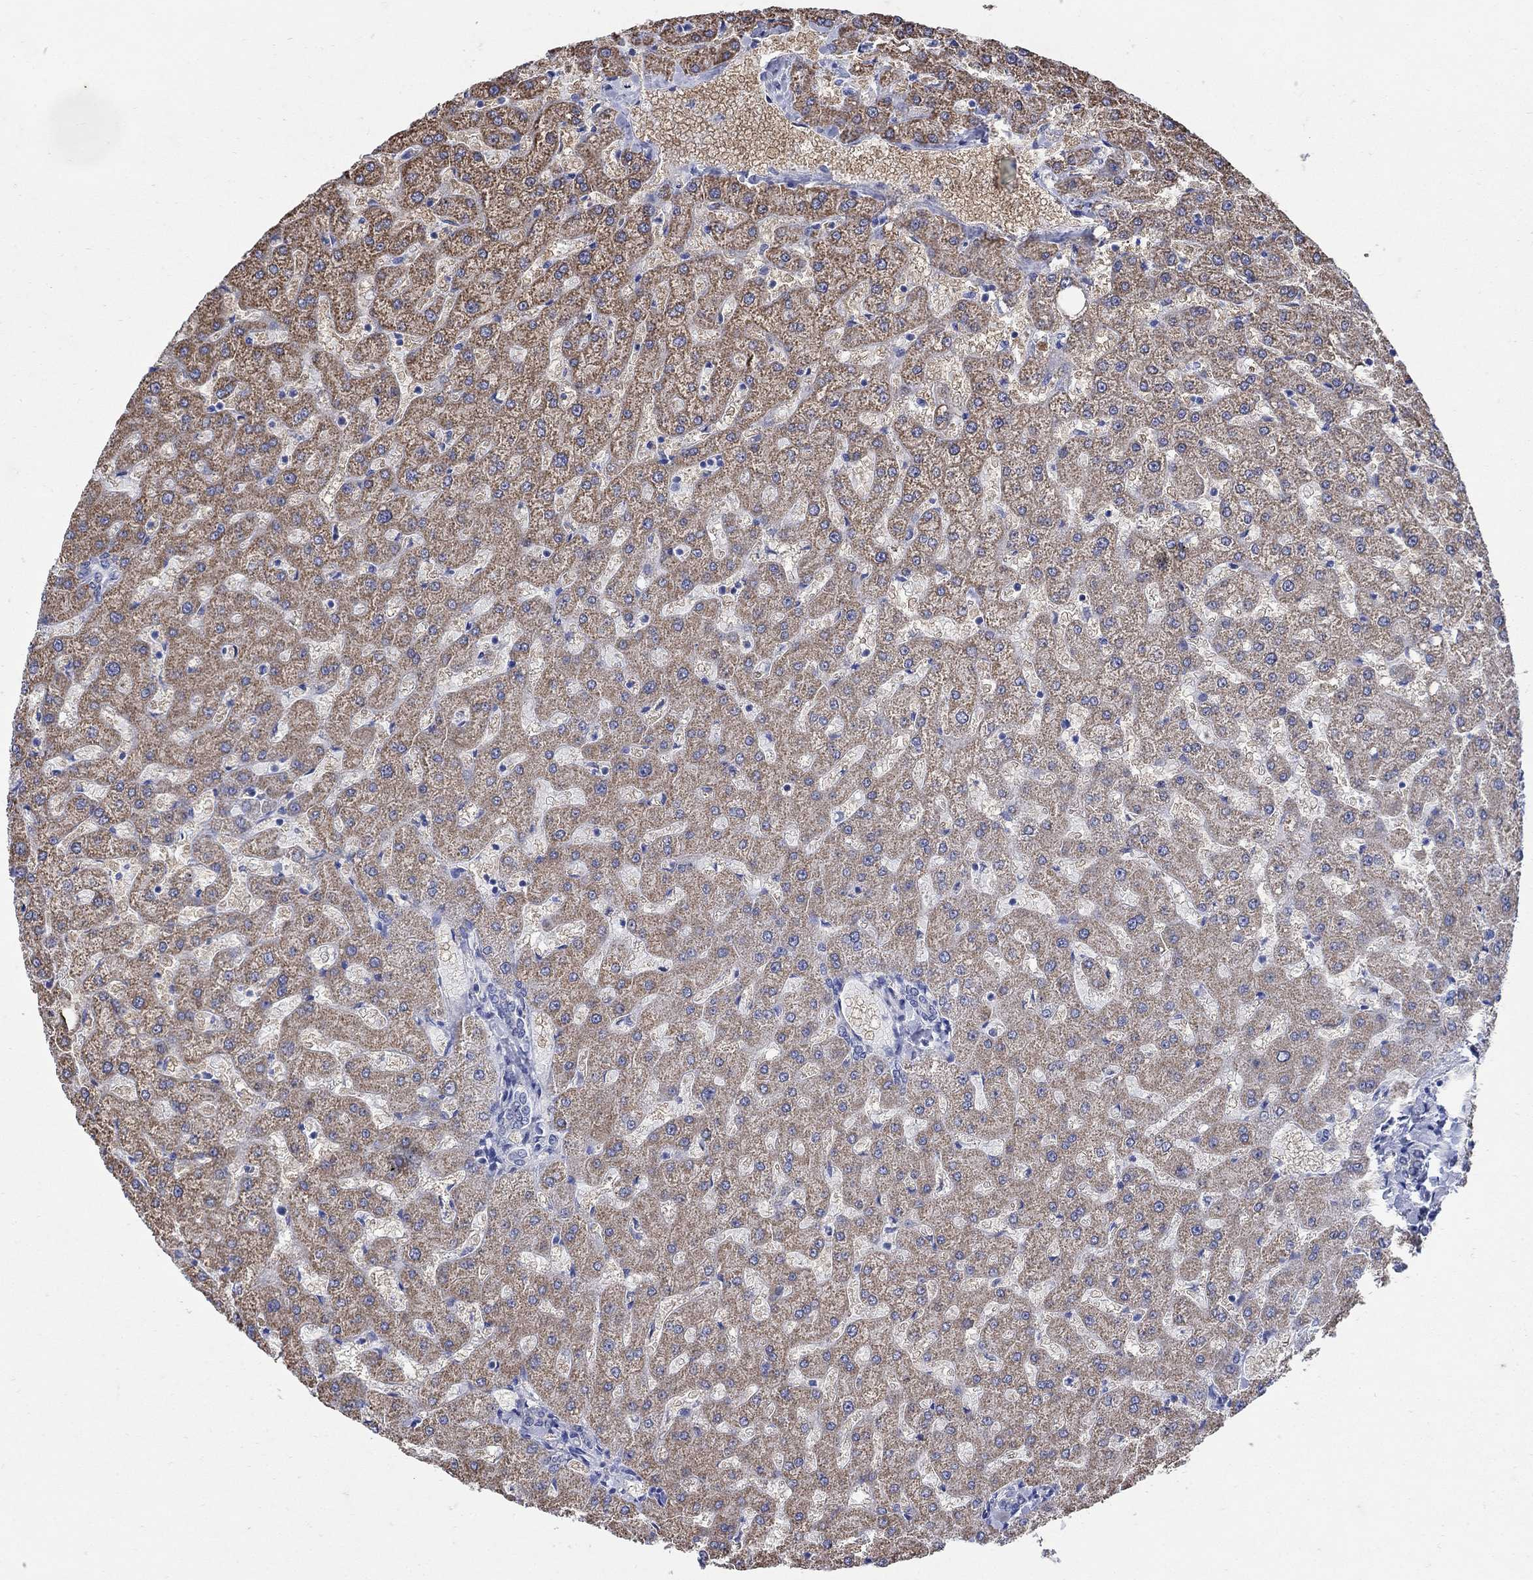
{"staining": {"intensity": "negative", "quantity": "none", "location": "none"}, "tissue": "liver", "cell_type": "Cholangiocytes", "image_type": "normal", "snomed": [{"axis": "morphology", "description": "Normal tissue, NOS"}, {"axis": "topography", "description": "Liver"}], "caption": "DAB (3,3'-diaminobenzidine) immunohistochemical staining of benign human liver exhibits no significant positivity in cholangiocytes.", "gene": "ZDHHC14", "patient": {"sex": "female", "age": 50}}